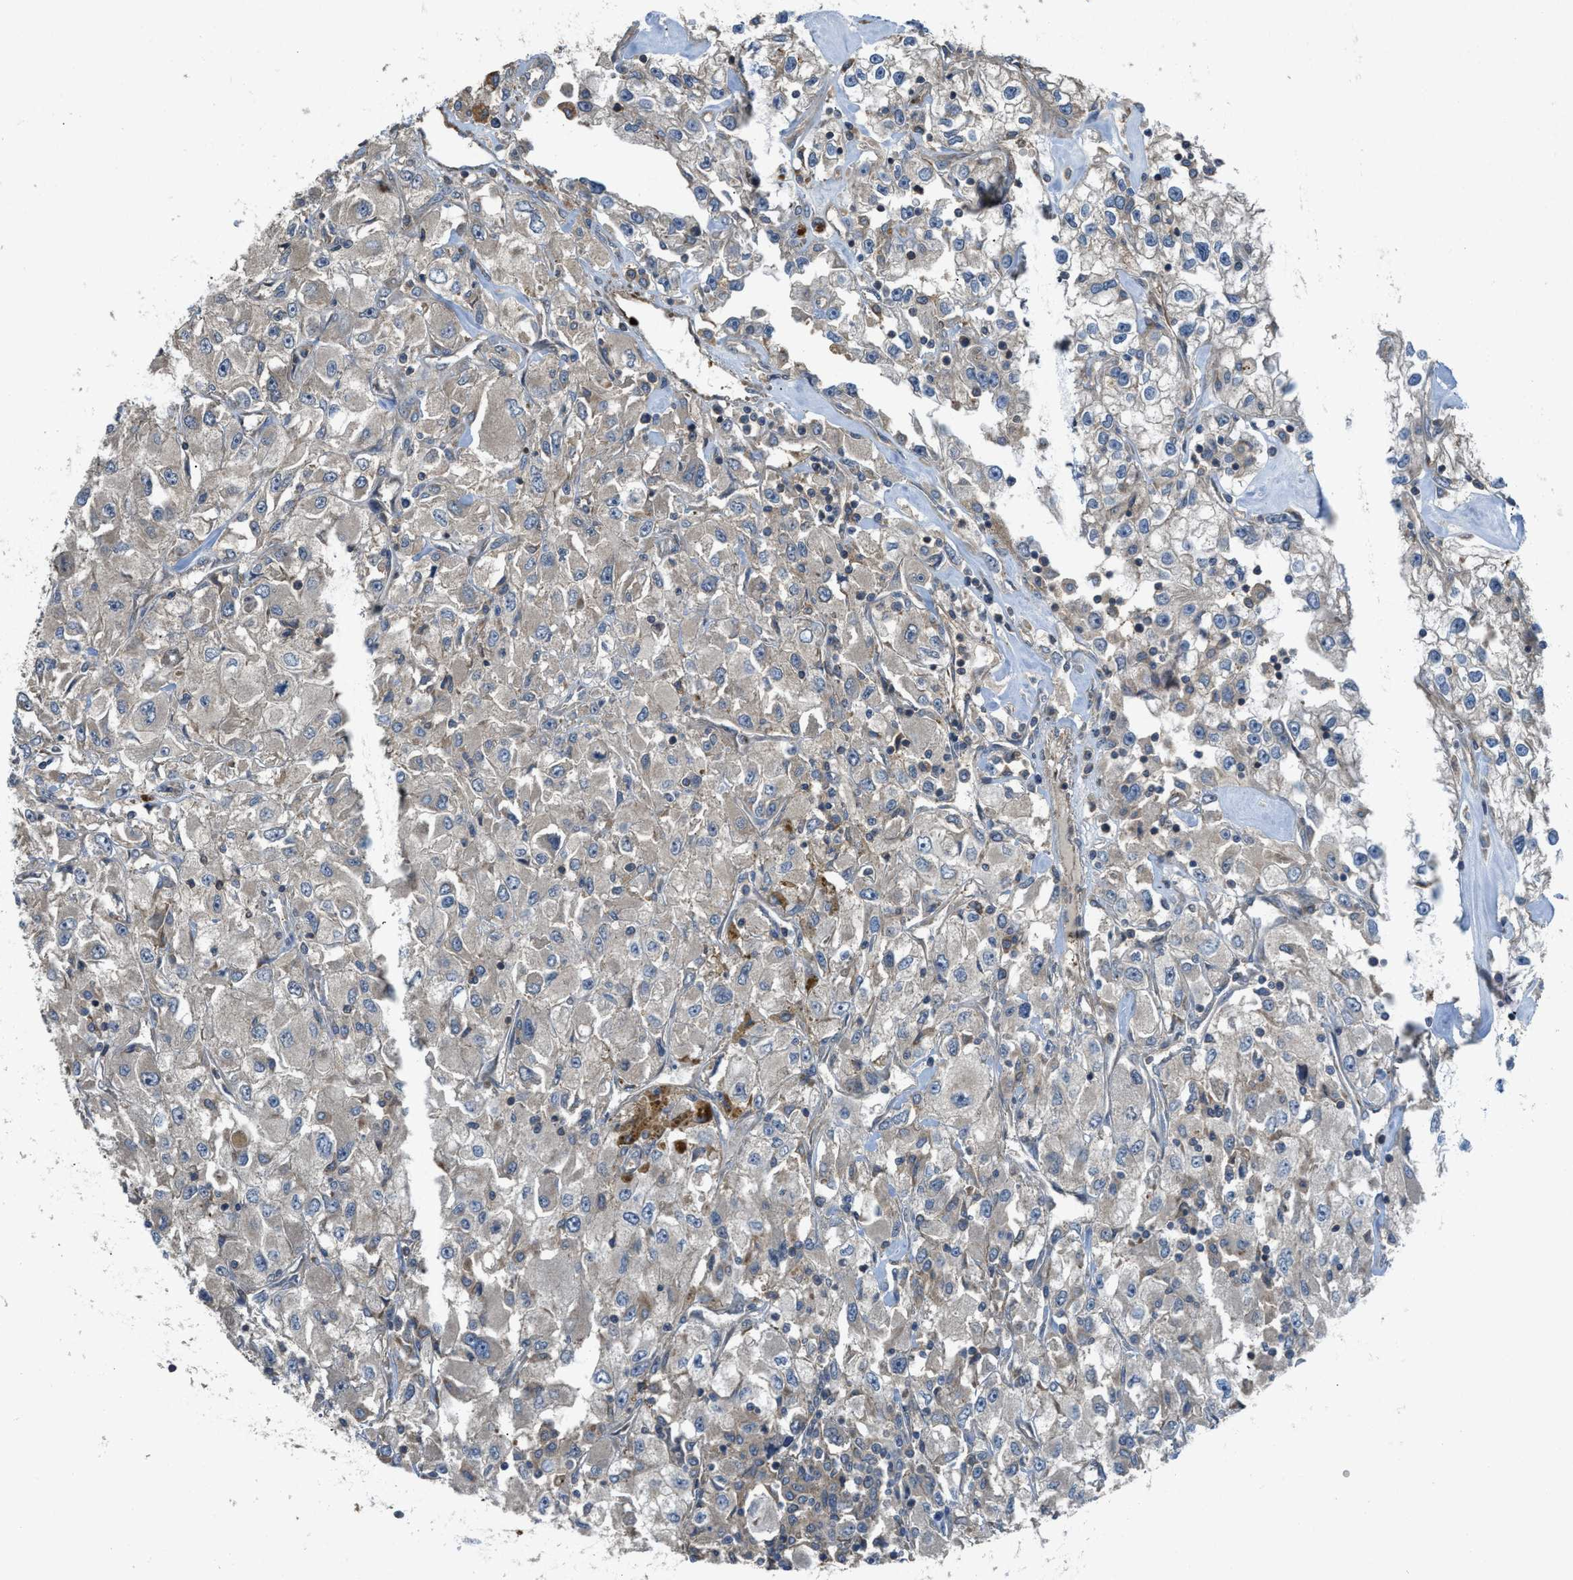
{"staining": {"intensity": "negative", "quantity": "none", "location": "none"}, "tissue": "renal cancer", "cell_type": "Tumor cells", "image_type": "cancer", "snomed": [{"axis": "morphology", "description": "Adenocarcinoma, NOS"}, {"axis": "topography", "description": "Kidney"}], "caption": "The image shows no significant expression in tumor cells of adenocarcinoma (renal). (DAB (3,3'-diaminobenzidine) IHC visualized using brightfield microscopy, high magnification).", "gene": "BAG4", "patient": {"sex": "female", "age": 52}}